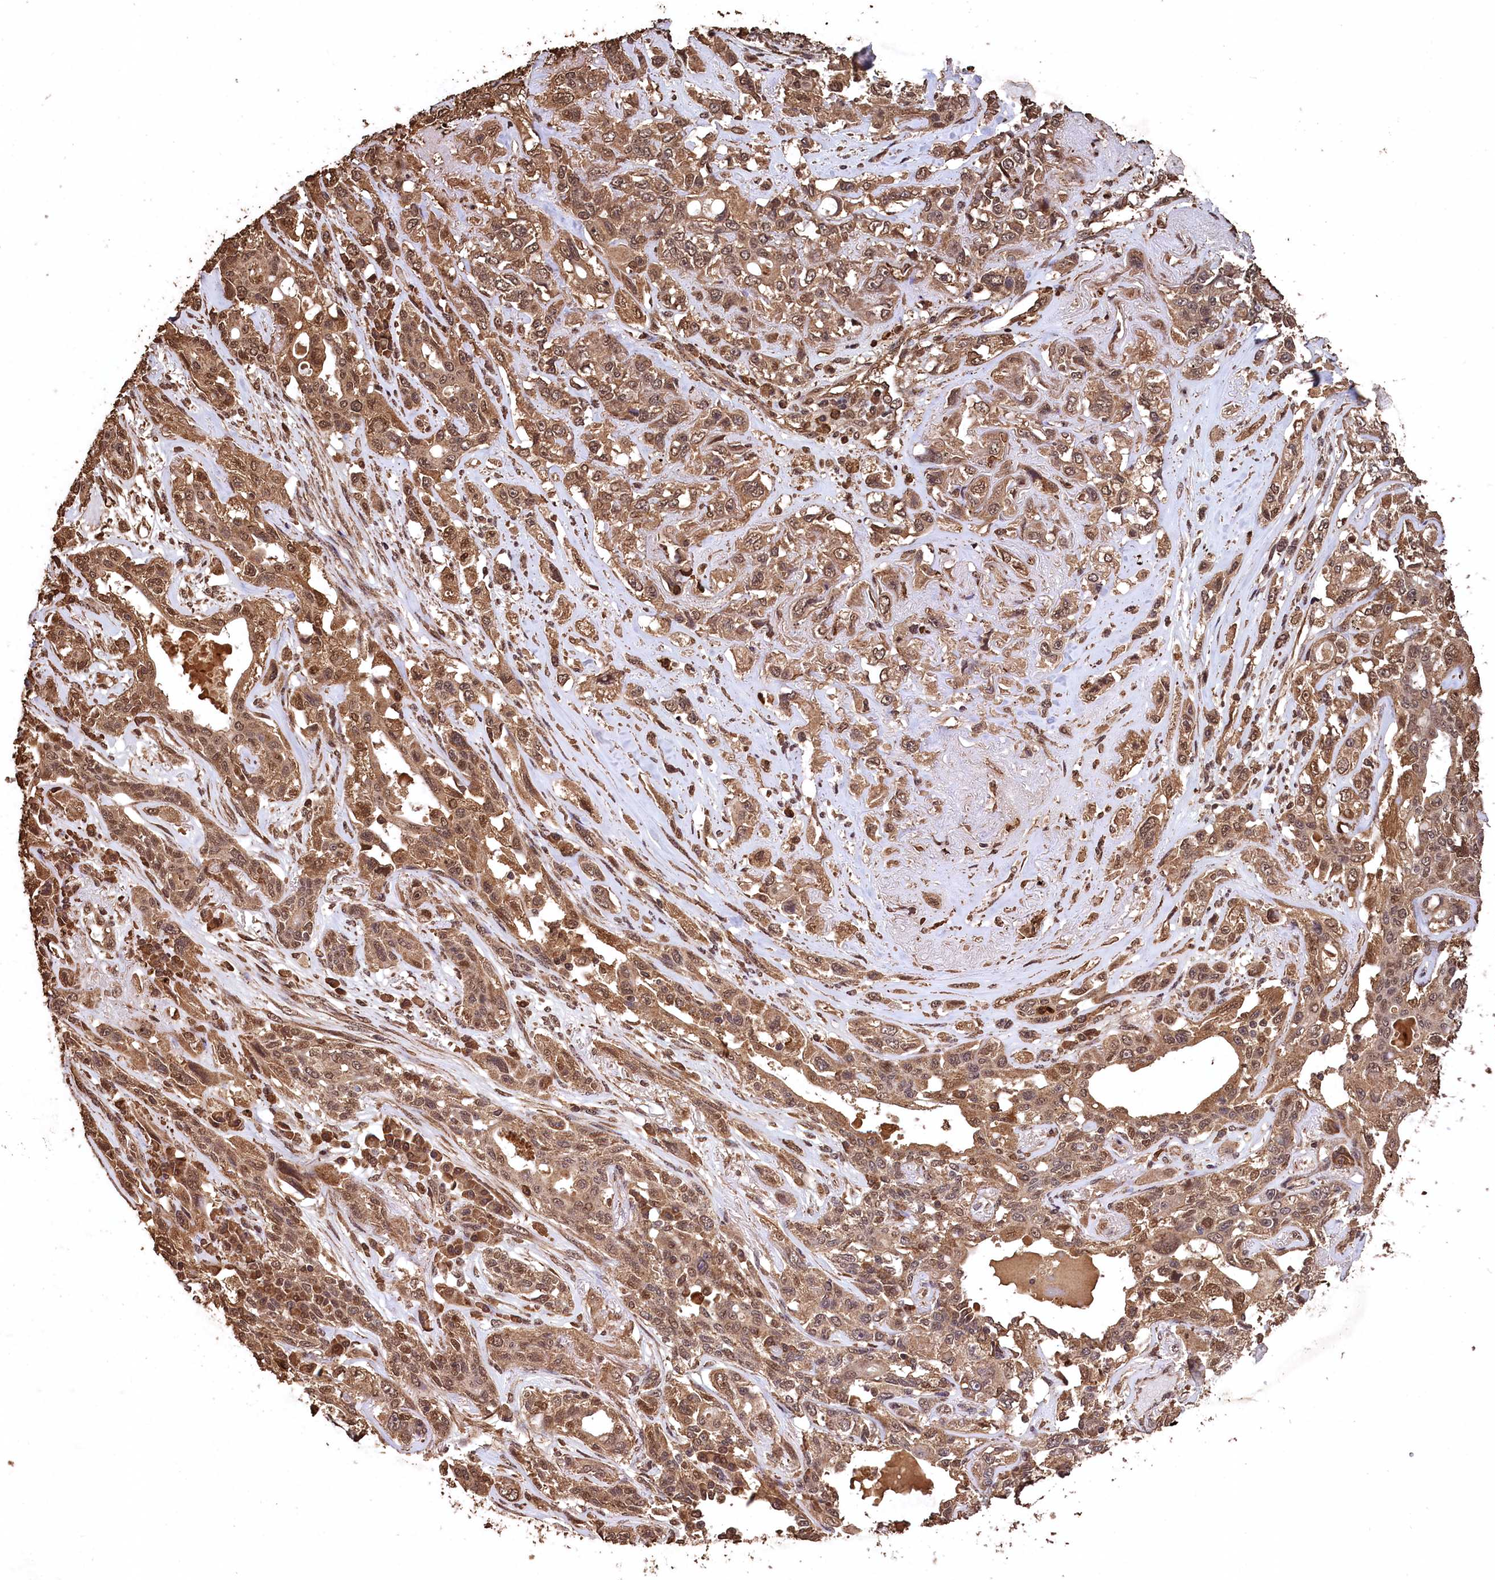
{"staining": {"intensity": "moderate", "quantity": ">75%", "location": "cytoplasmic/membranous,nuclear"}, "tissue": "lung cancer", "cell_type": "Tumor cells", "image_type": "cancer", "snomed": [{"axis": "morphology", "description": "Squamous cell carcinoma, NOS"}, {"axis": "topography", "description": "Lung"}], "caption": "Moderate cytoplasmic/membranous and nuclear positivity is appreciated in approximately >75% of tumor cells in squamous cell carcinoma (lung).", "gene": "CEP57L1", "patient": {"sex": "female", "age": 70}}